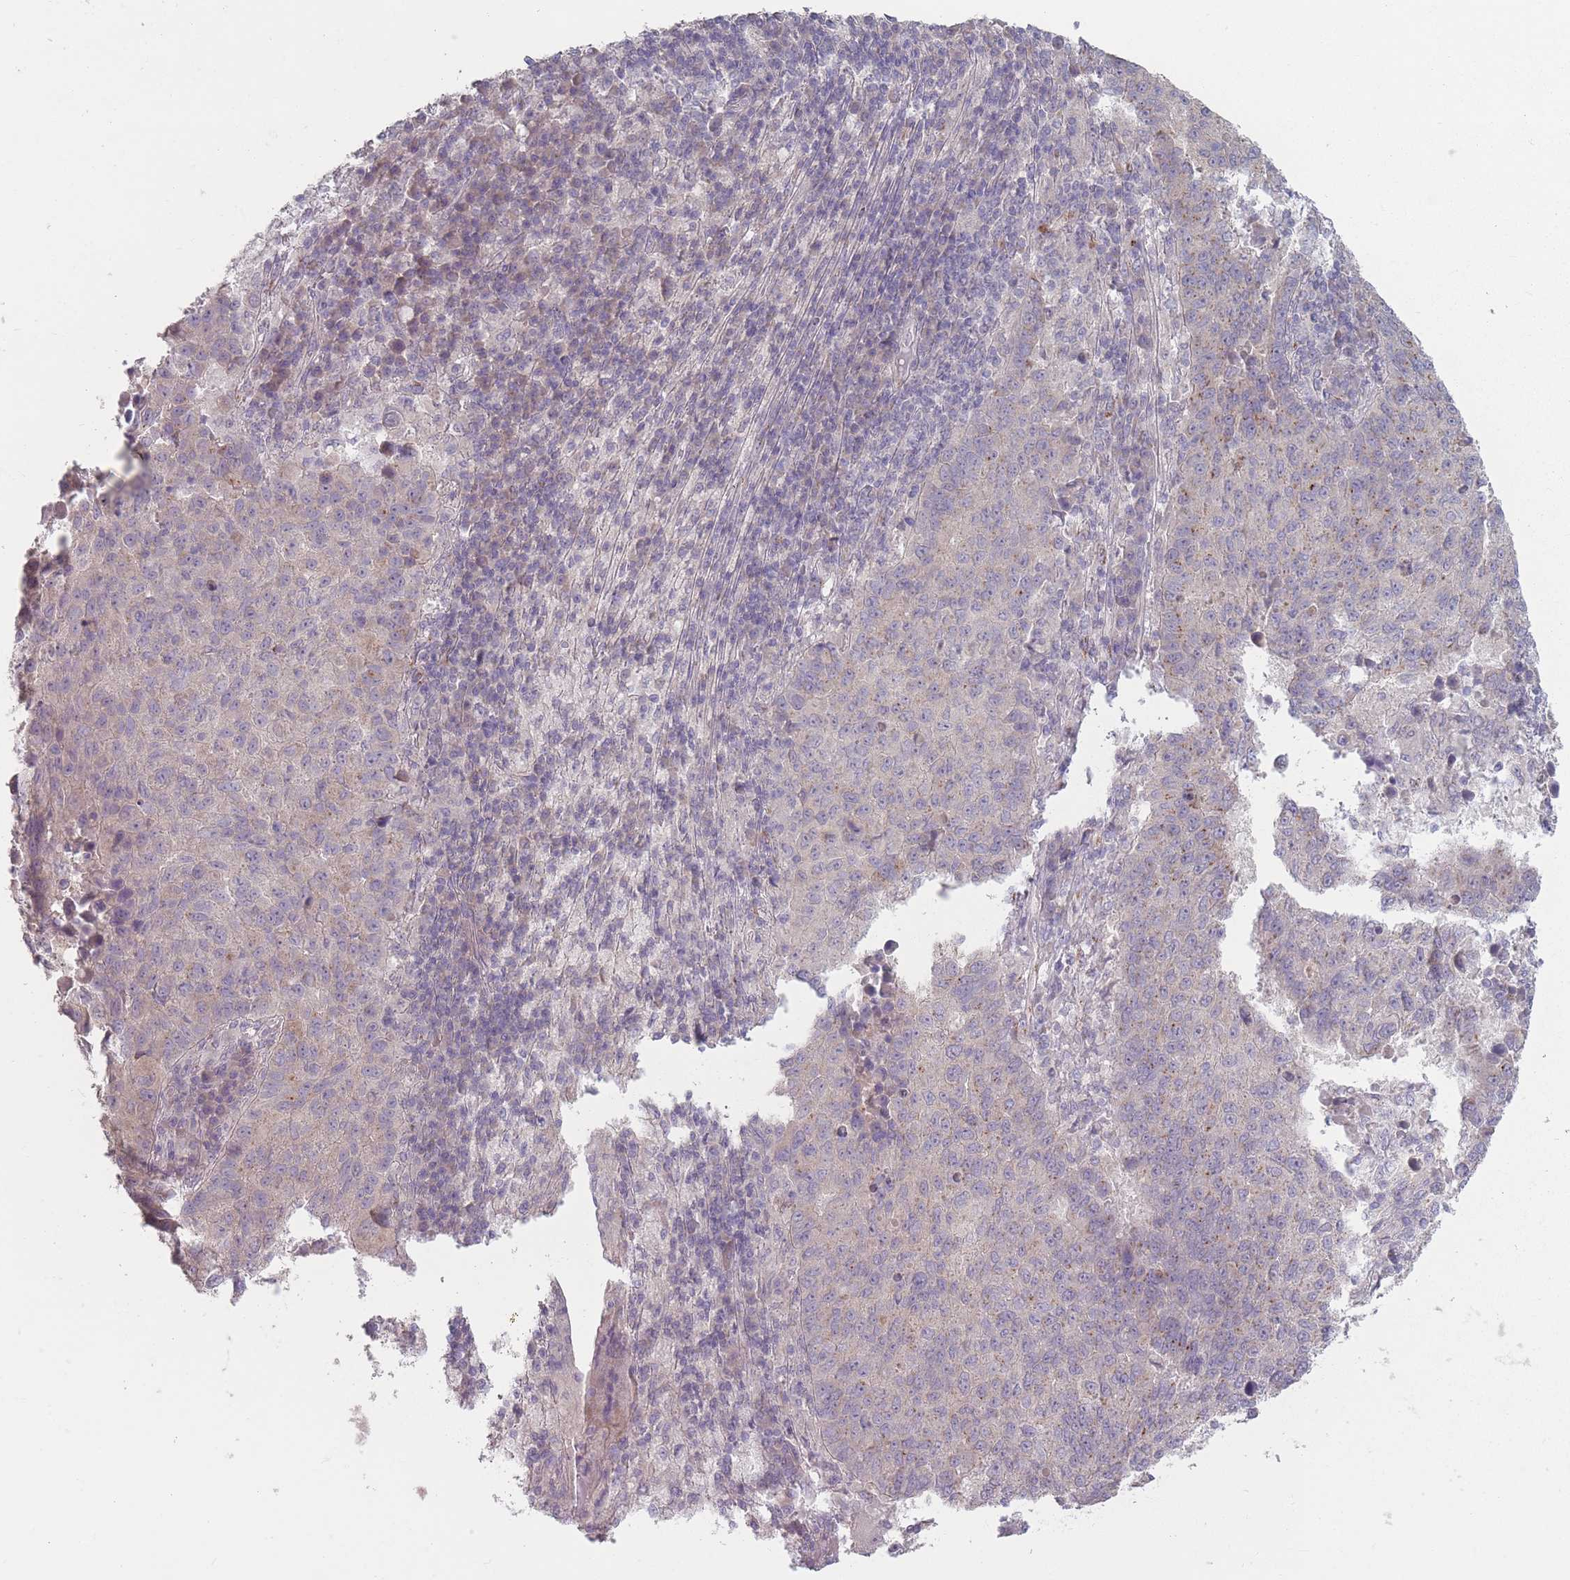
{"staining": {"intensity": "weak", "quantity": "<25%", "location": "cytoplasmic/membranous"}, "tissue": "lung cancer", "cell_type": "Tumor cells", "image_type": "cancer", "snomed": [{"axis": "morphology", "description": "Squamous cell carcinoma, NOS"}, {"axis": "topography", "description": "Lung"}], "caption": "IHC image of neoplastic tissue: human lung cancer stained with DAB (3,3'-diaminobenzidine) demonstrates no significant protein positivity in tumor cells. (Brightfield microscopy of DAB (3,3'-diaminobenzidine) IHC at high magnification).", "gene": "AKAIN1", "patient": {"sex": "male", "age": 73}}